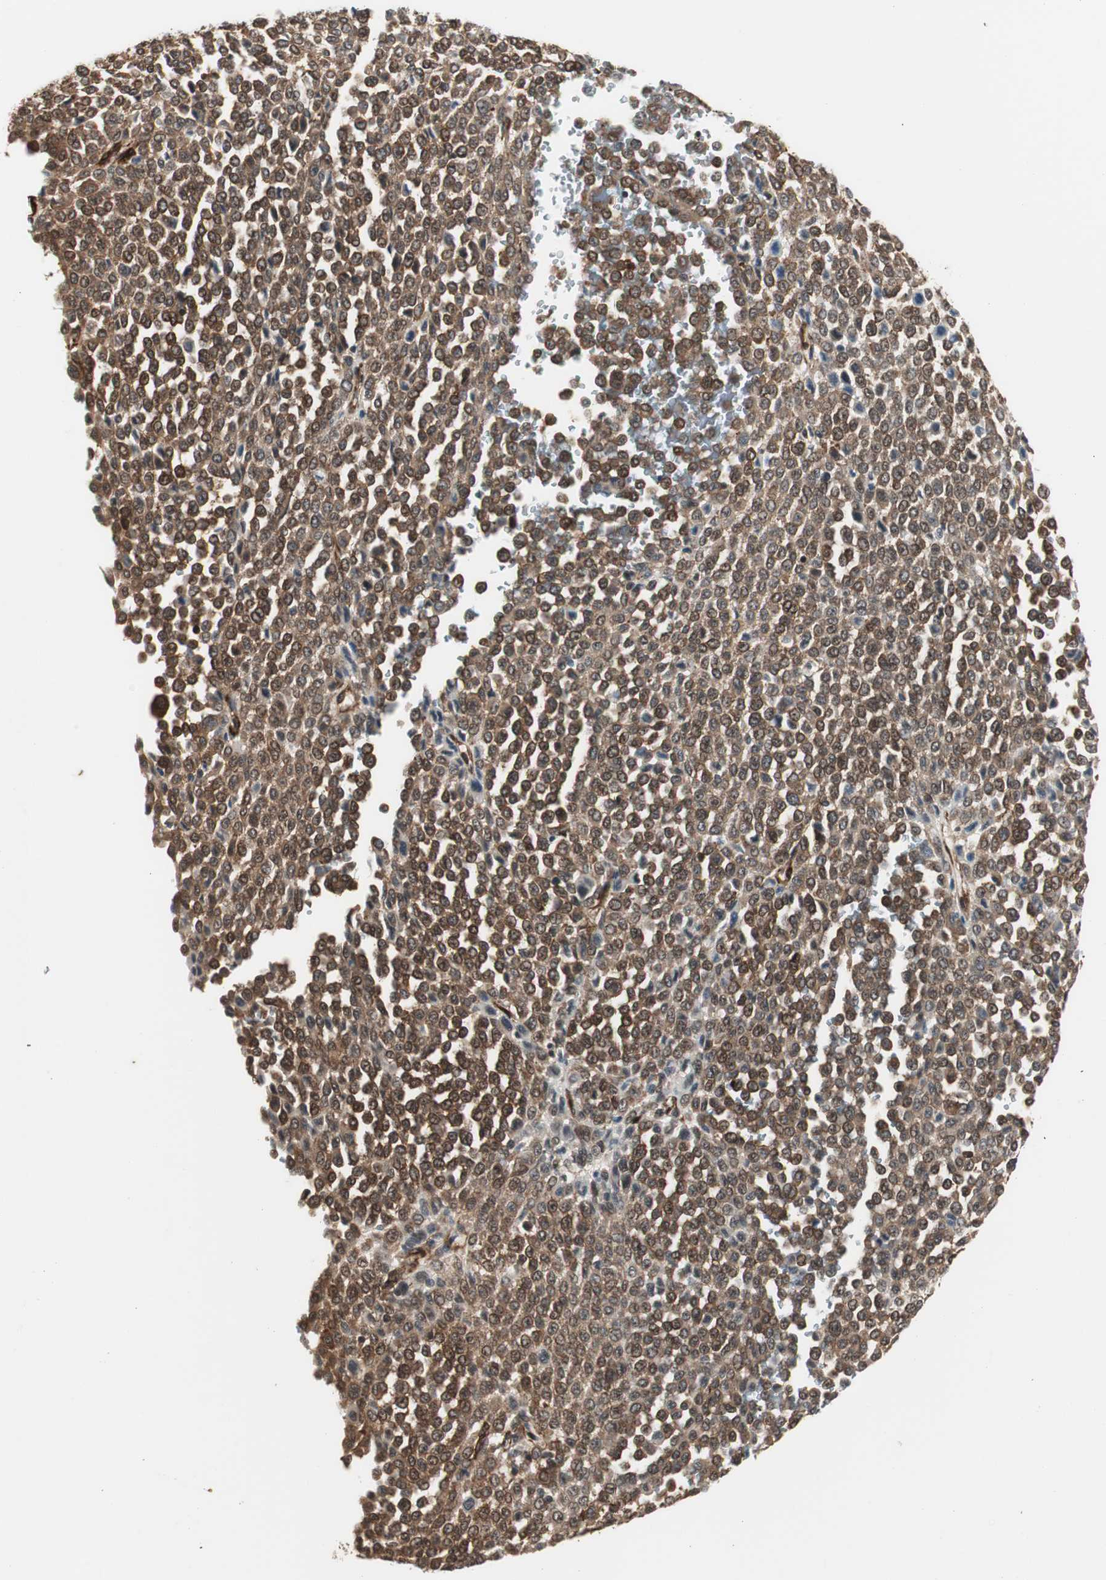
{"staining": {"intensity": "strong", "quantity": ">75%", "location": "cytoplasmic/membranous"}, "tissue": "melanoma", "cell_type": "Tumor cells", "image_type": "cancer", "snomed": [{"axis": "morphology", "description": "Malignant melanoma, Metastatic site"}, {"axis": "topography", "description": "Pancreas"}], "caption": "Protein staining exhibits strong cytoplasmic/membranous positivity in about >75% of tumor cells in malignant melanoma (metastatic site). The protein of interest is stained brown, and the nuclei are stained in blue (DAB (3,3'-diaminobenzidine) IHC with brightfield microscopy, high magnification).", "gene": "PTPN11", "patient": {"sex": "female", "age": 30}}